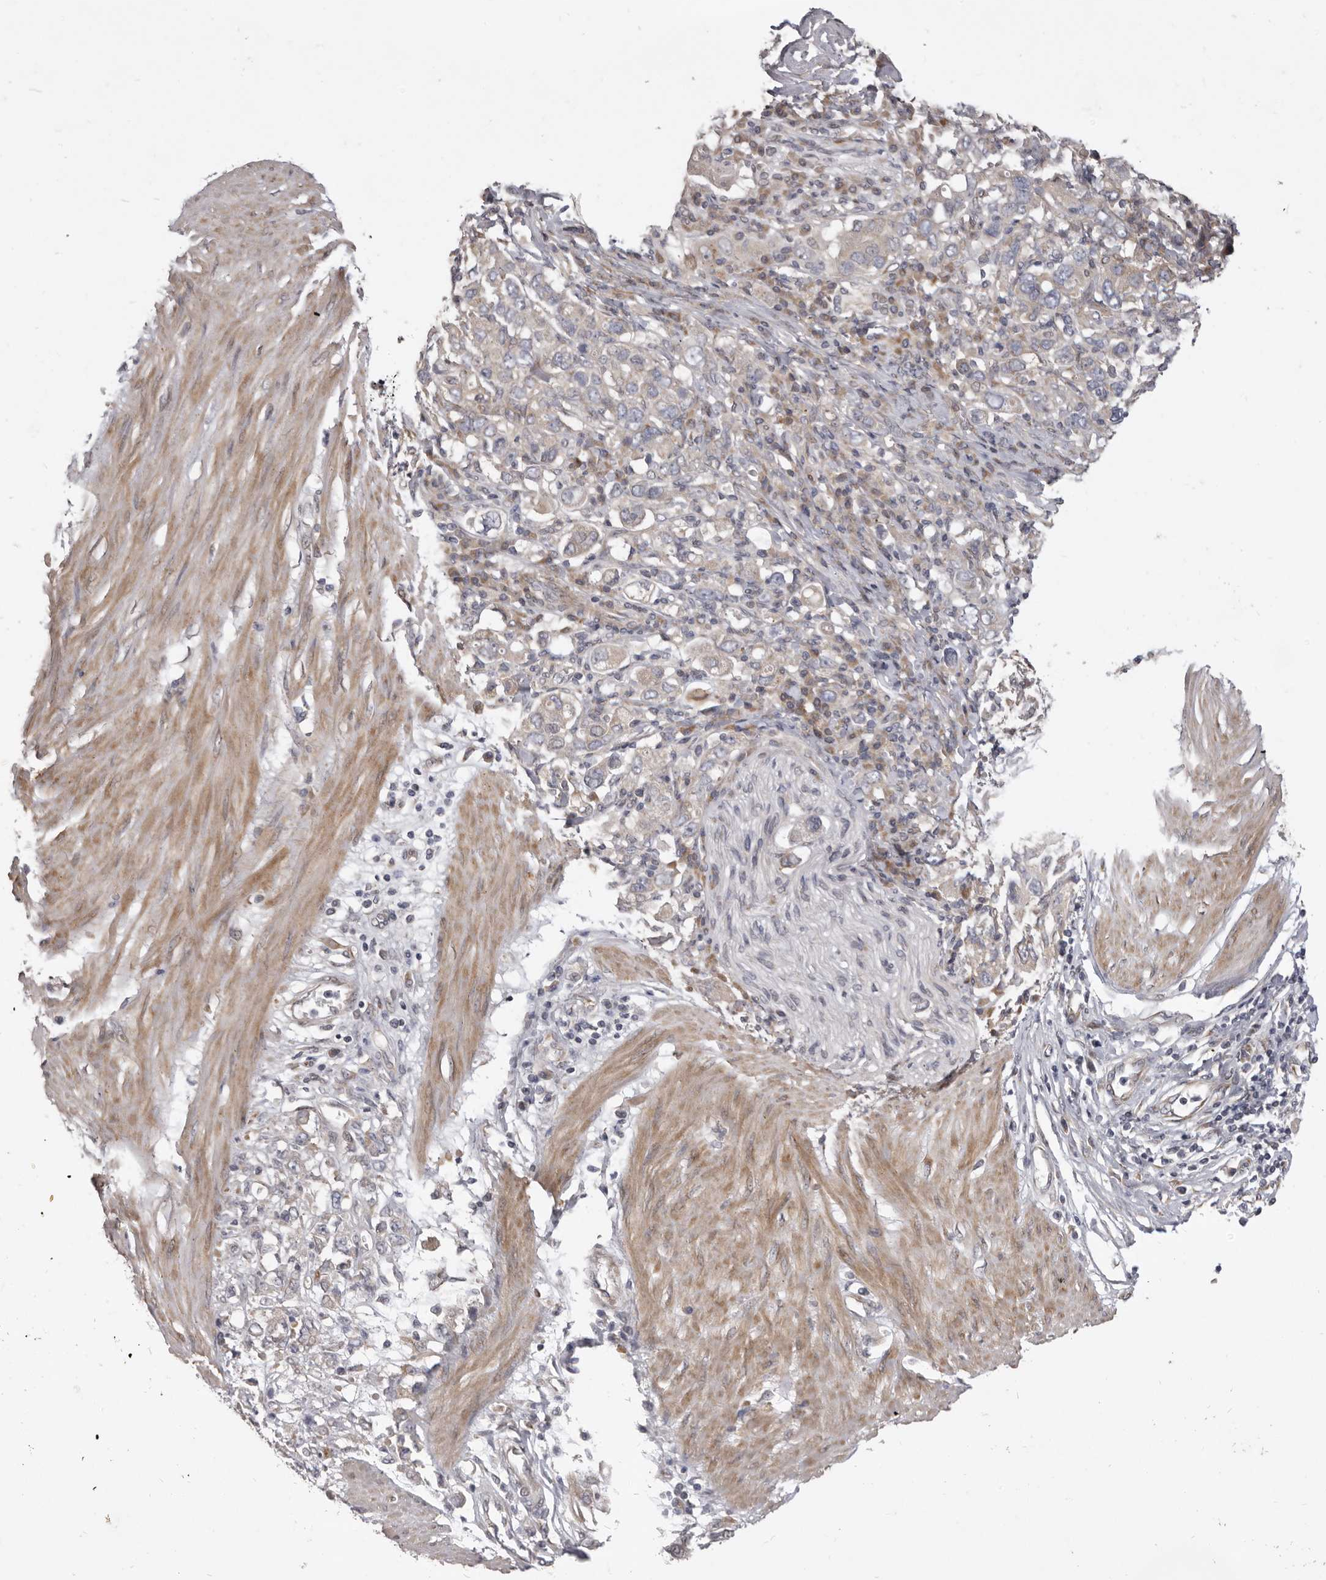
{"staining": {"intensity": "negative", "quantity": "none", "location": "none"}, "tissue": "stomach cancer", "cell_type": "Tumor cells", "image_type": "cancer", "snomed": [{"axis": "morphology", "description": "Adenocarcinoma, NOS"}, {"axis": "topography", "description": "Stomach"}], "caption": "Immunohistochemistry histopathology image of neoplastic tissue: adenocarcinoma (stomach) stained with DAB (3,3'-diaminobenzidine) reveals no significant protein expression in tumor cells.", "gene": "TBC1D8B", "patient": {"sex": "female", "age": 76}}